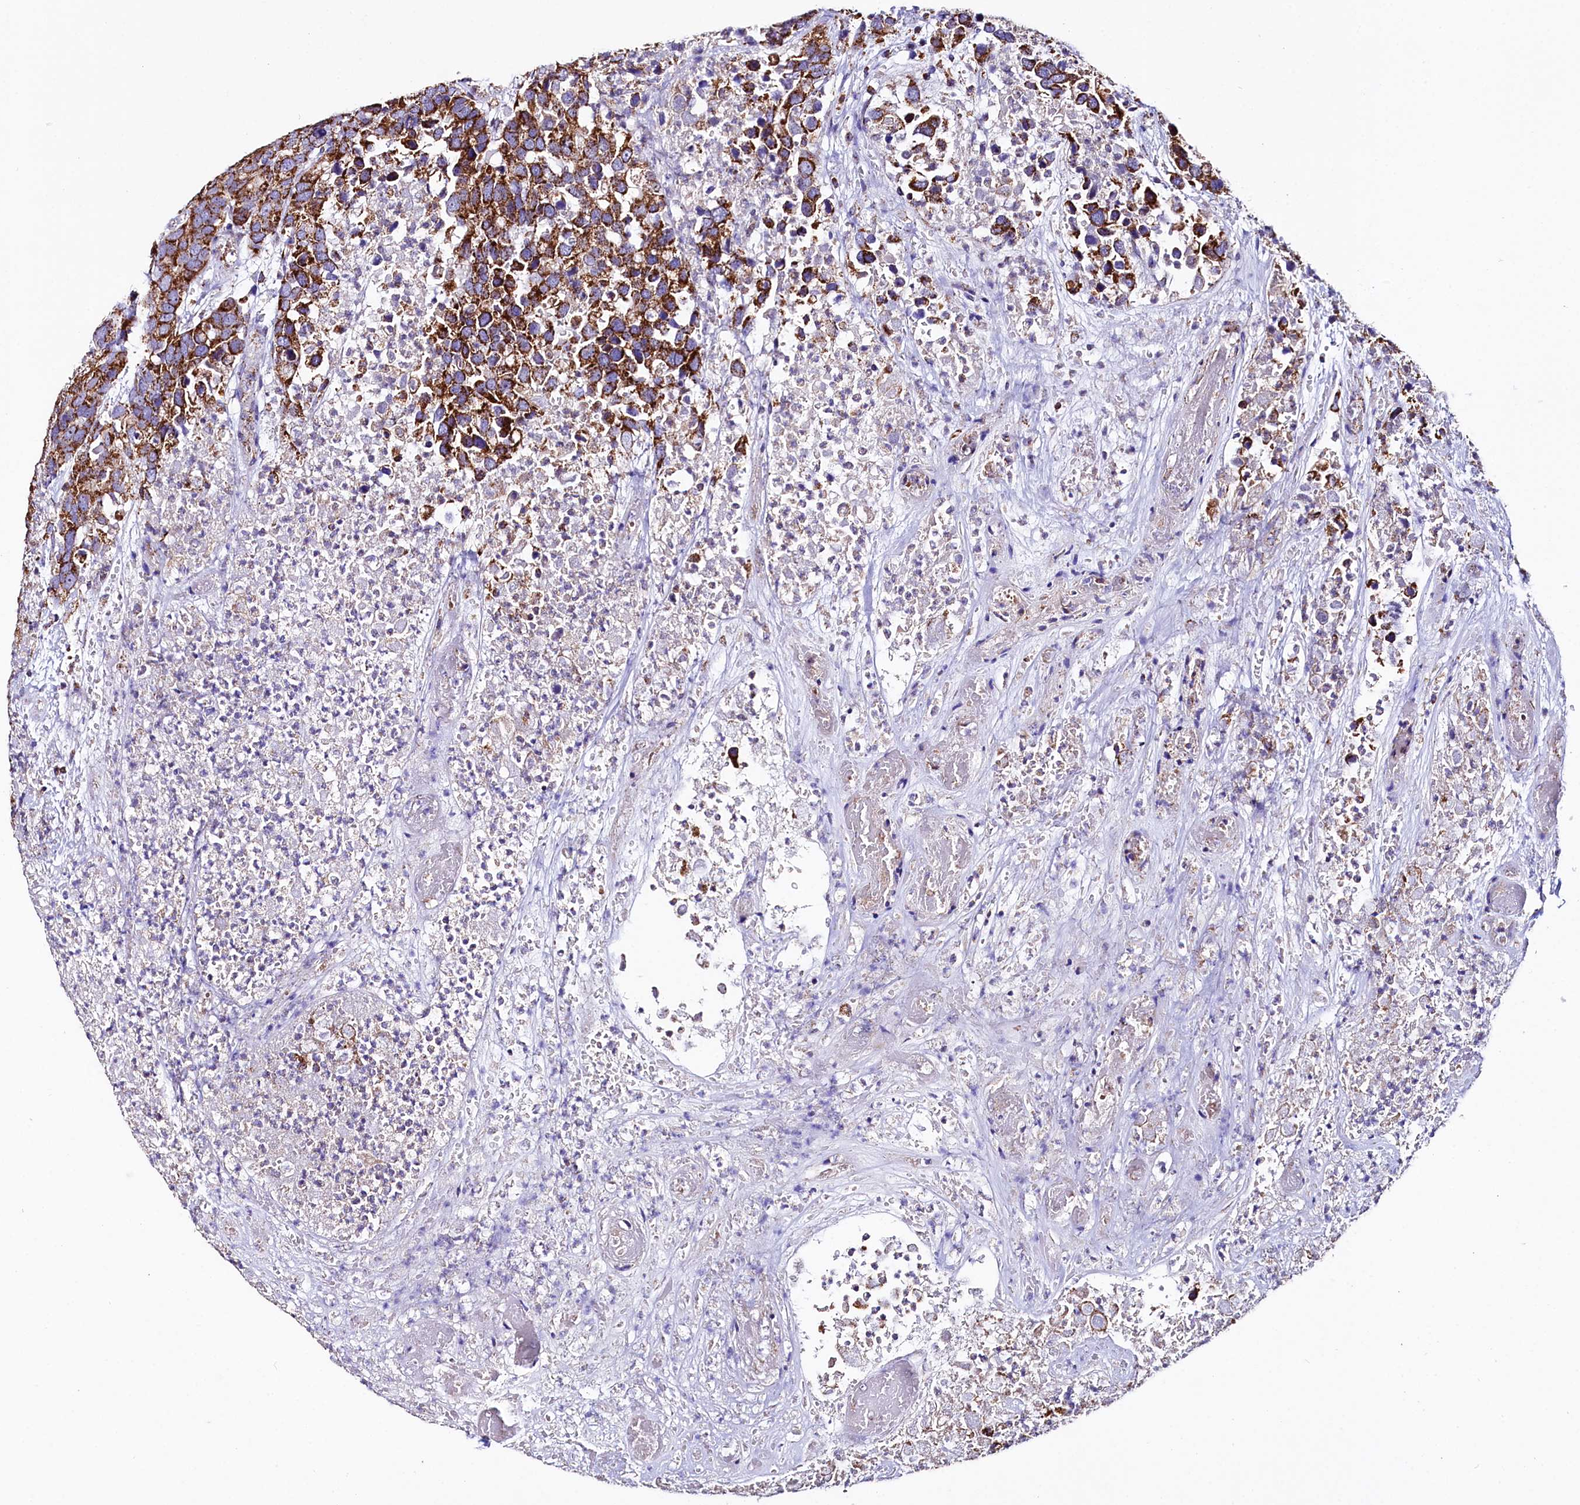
{"staining": {"intensity": "strong", "quantity": ">75%", "location": "cytoplasmic/membranous"}, "tissue": "breast cancer", "cell_type": "Tumor cells", "image_type": "cancer", "snomed": [{"axis": "morphology", "description": "Duct carcinoma"}, {"axis": "topography", "description": "Breast"}], "caption": "A high amount of strong cytoplasmic/membranous expression is seen in about >75% of tumor cells in breast cancer tissue. The staining was performed using DAB to visualize the protein expression in brown, while the nuclei were stained in blue with hematoxylin (Magnification: 20x).", "gene": "APLP2", "patient": {"sex": "female", "age": 83}}